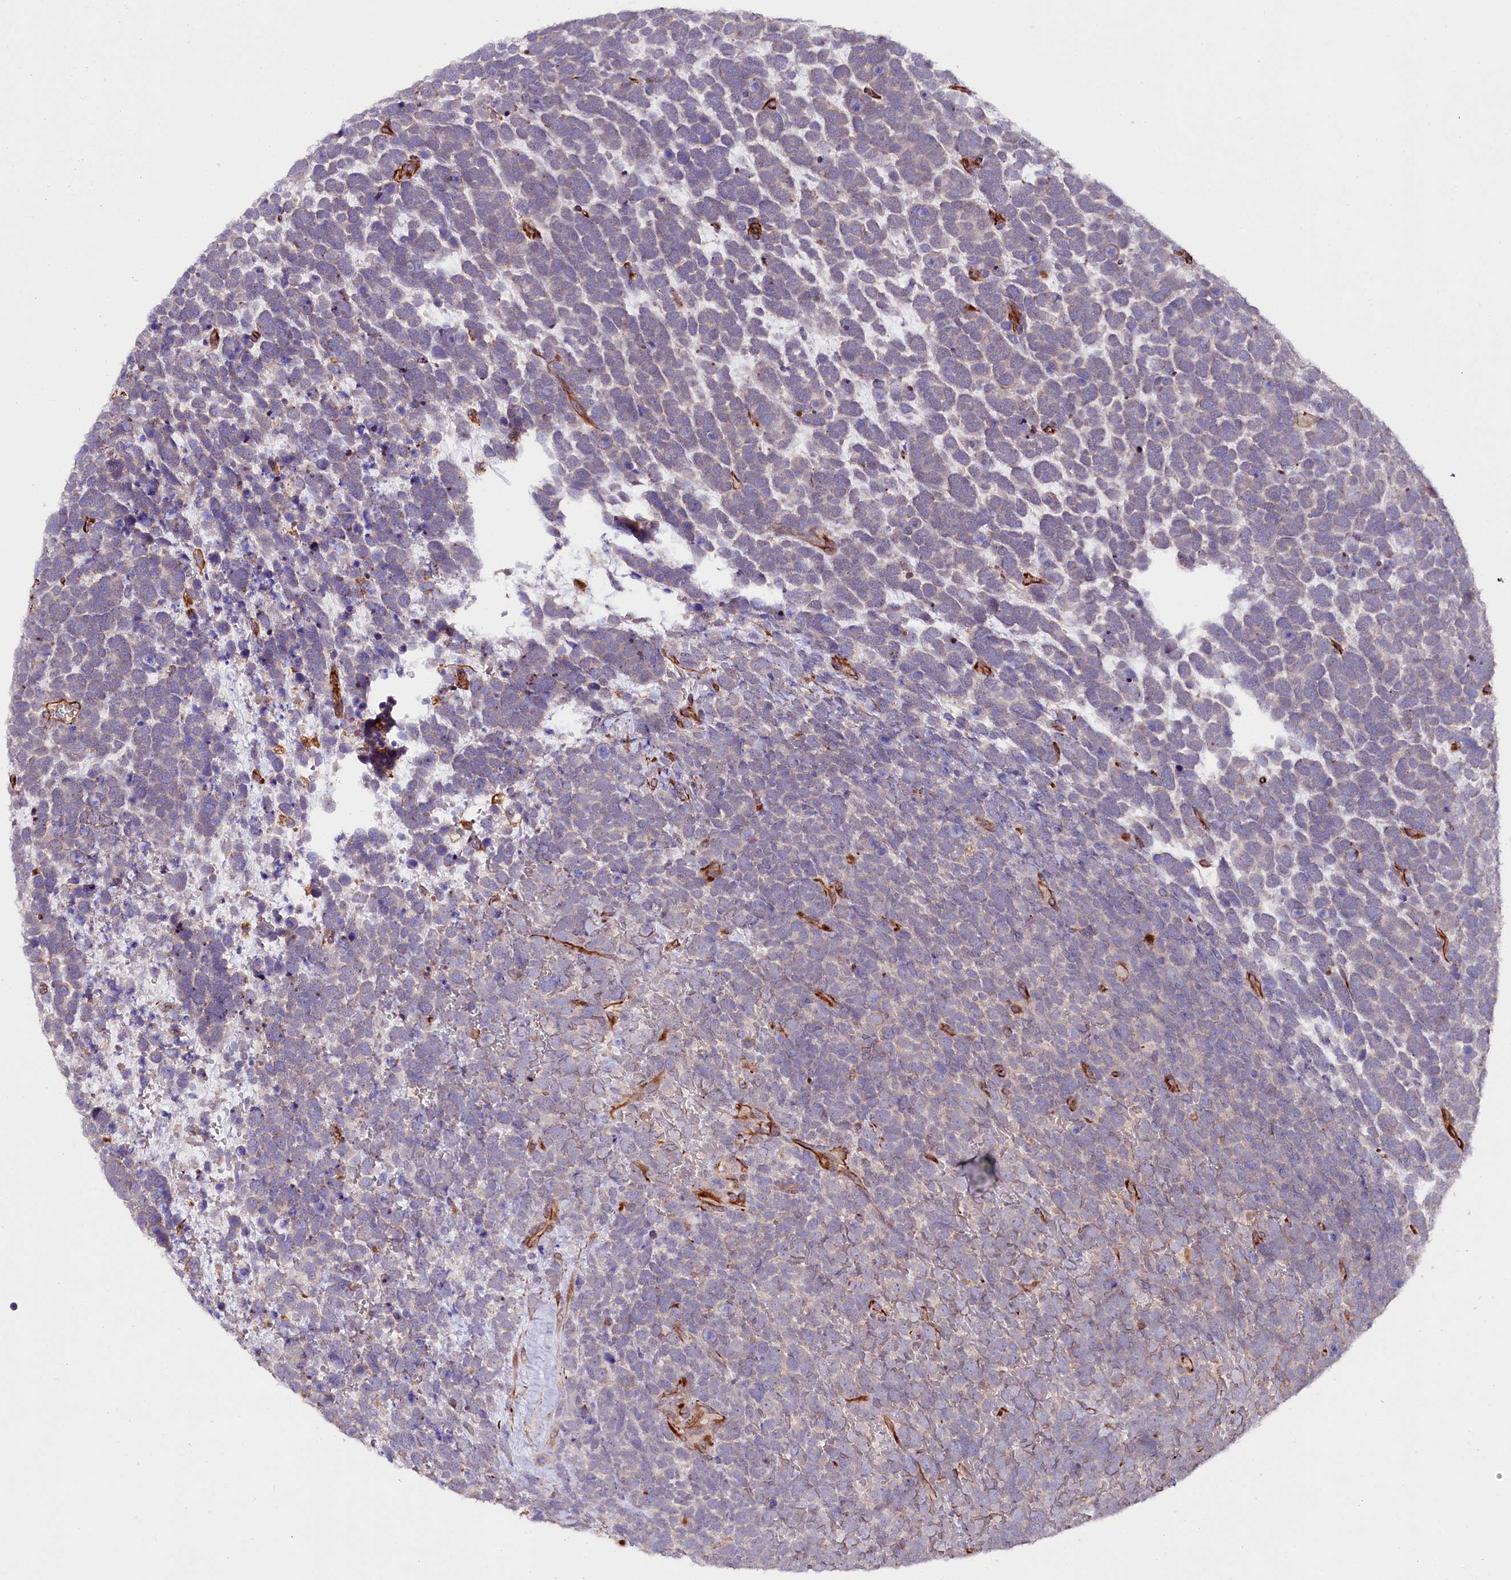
{"staining": {"intensity": "weak", "quantity": "<25%", "location": "cytoplasmic/membranous"}, "tissue": "urothelial cancer", "cell_type": "Tumor cells", "image_type": "cancer", "snomed": [{"axis": "morphology", "description": "Urothelial carcinoma, High grade"}, {"axis": "topography", "description": "Urinary bladder"}], "caption": "High magnification brightfield microscopy of urothelial carcinoma (high-grade) stained with DAB (brown) and counterstained with hematoxylin (blue): tumor cells show no significant expression.", "gene": "TTC12", "patient": {"sex": "female", "age": 82}}